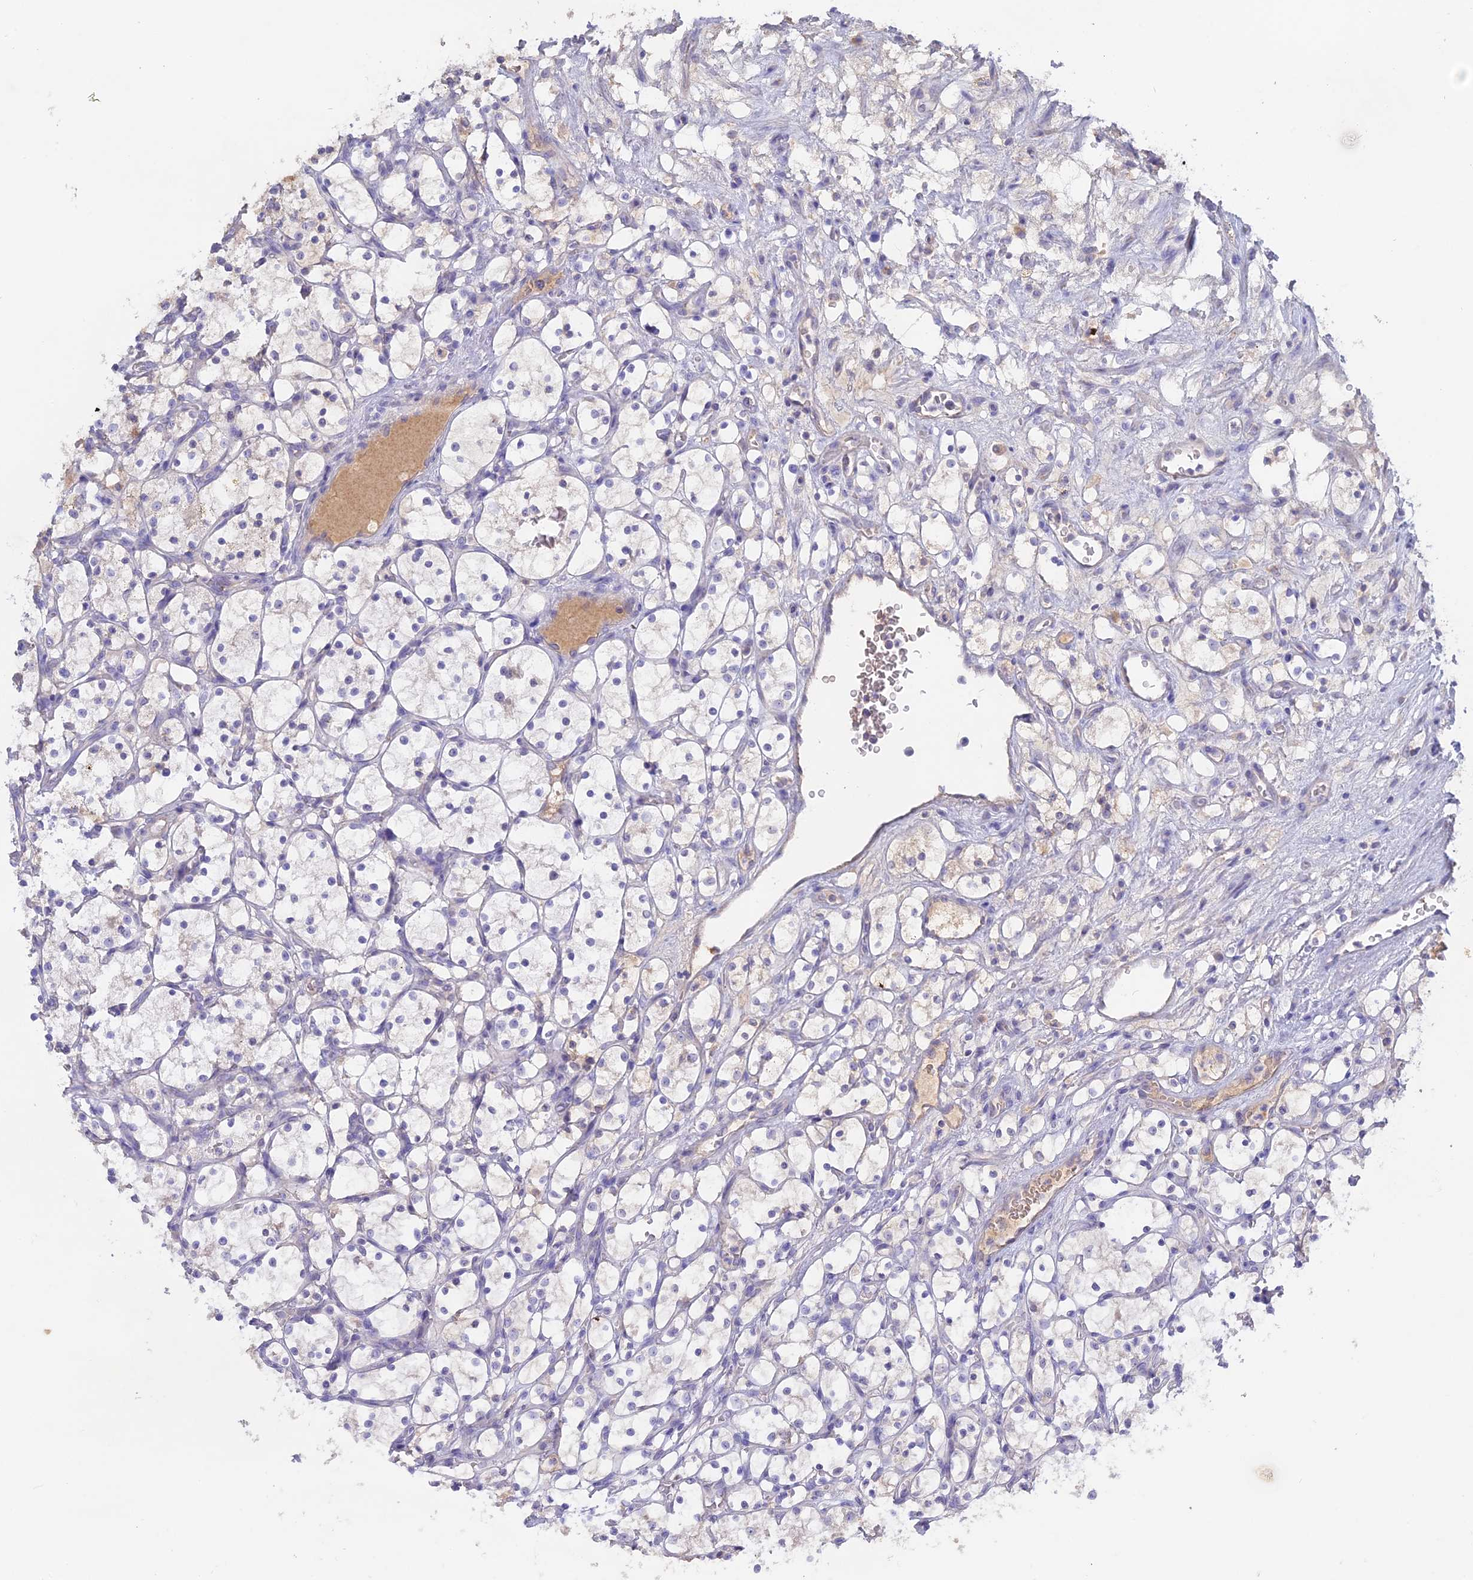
{"staining": {"intensity": "negative", "quantity": "none", "location": "none"}, "tissue": "renal cancer", "cell_type": "Tumor cells", "image_type": "cancer", "snomed": [{"axis": "morphology", "description": "Adenocarcinoma, NOS"}, {"axis": "topography", "description": "Kidney"}], "caption": "This image is of renal cancer stained with IHC to label a protein in brown with the nuclei are counter-stained blue. There is no staining in tumor cells.", "gene": "ADGRA1", "patient": {"sex": "female", "age": 69}}